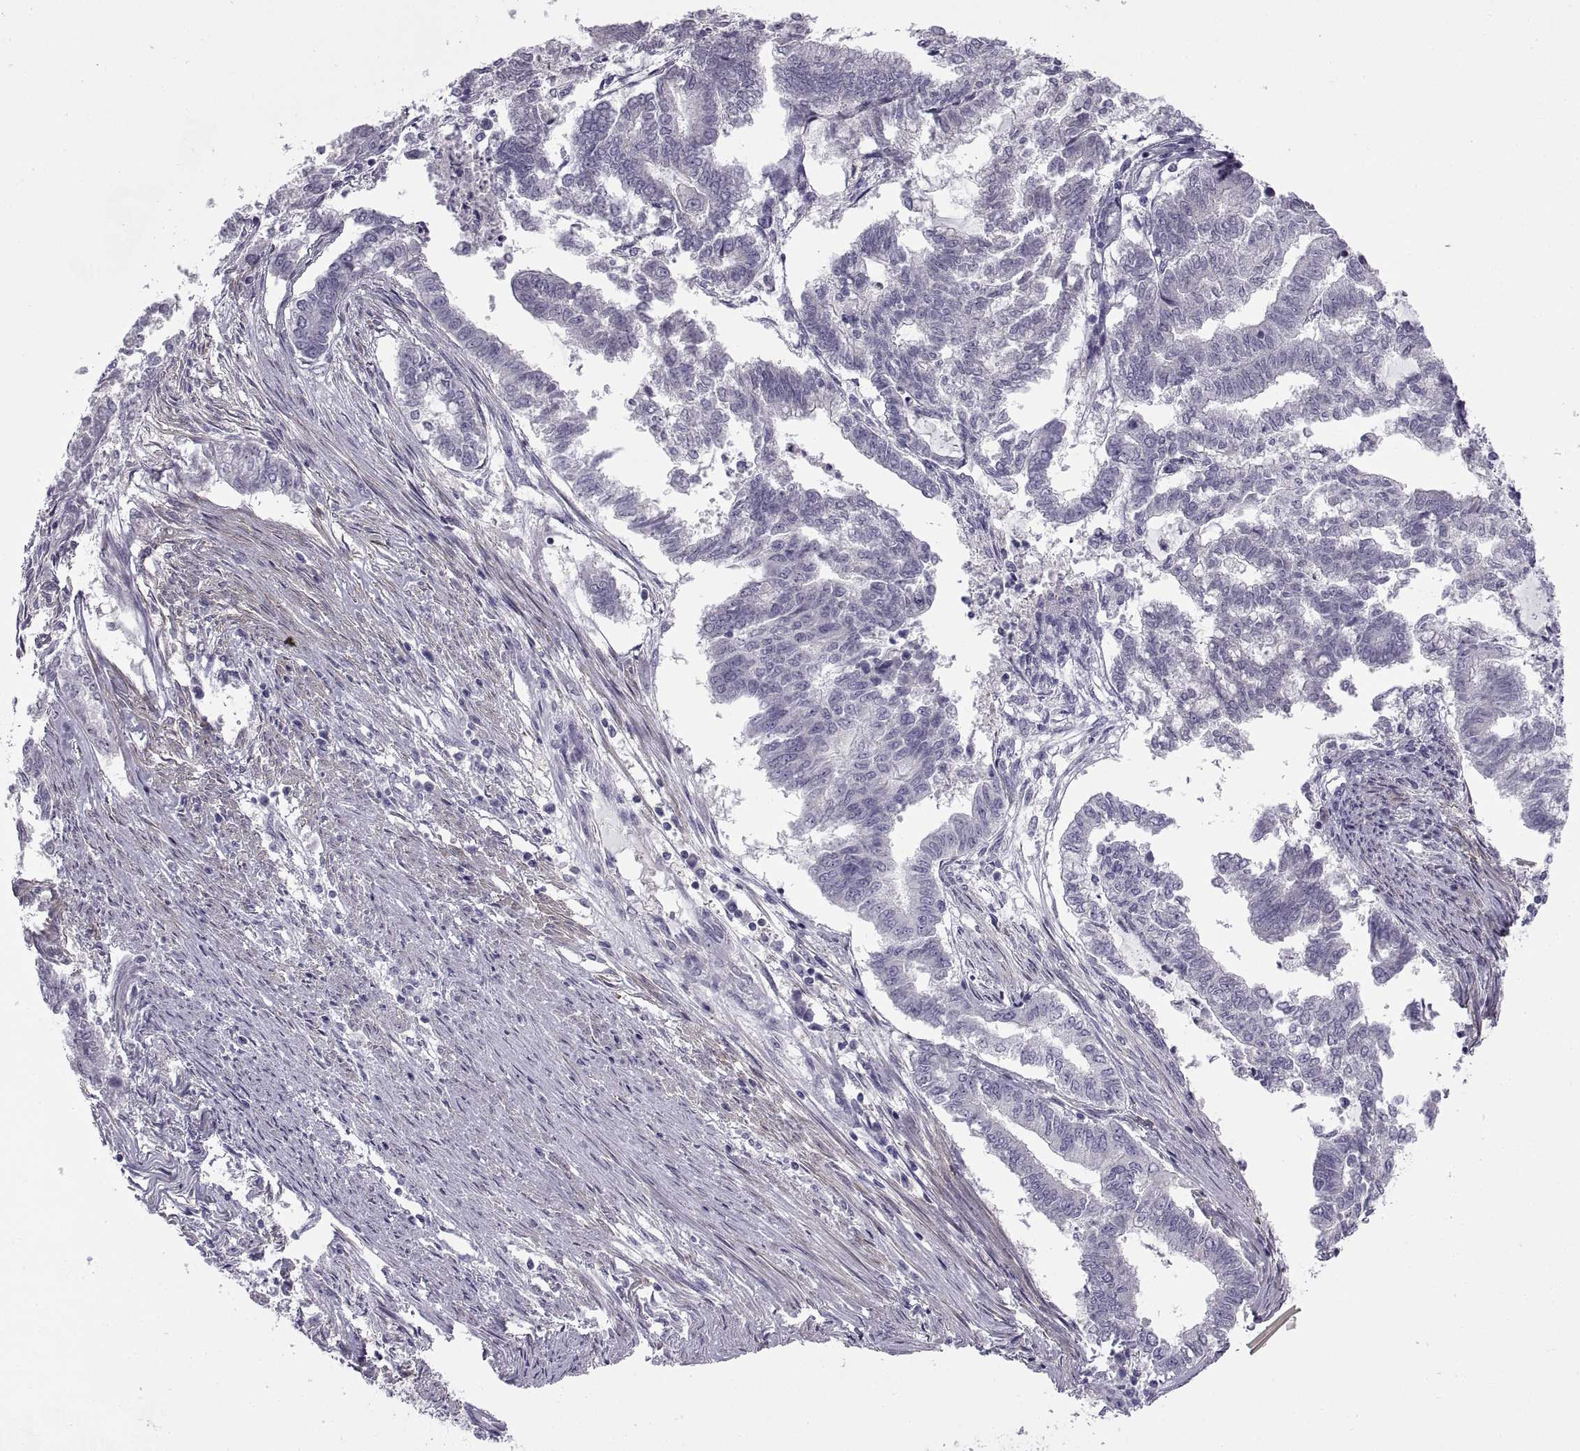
{"staining": {"intensity": "negative", "quantity": "none", "location": "none"}, "tissue": "endometrial cancer", "cell_type": "Tumor cells", "image_type": "cancer", "snomed": [{"axis": "morphology", "description": "Adenocarcinoma, NOS"}, {"axis": "topography", "description": "Endometrium"}], "caption": "Immunohistochemical staining of human endometrial cancer displays no significant positivity in tumor cells.", "gene": "BSPH1", "patient": {"sex": "female", "age": 79}}